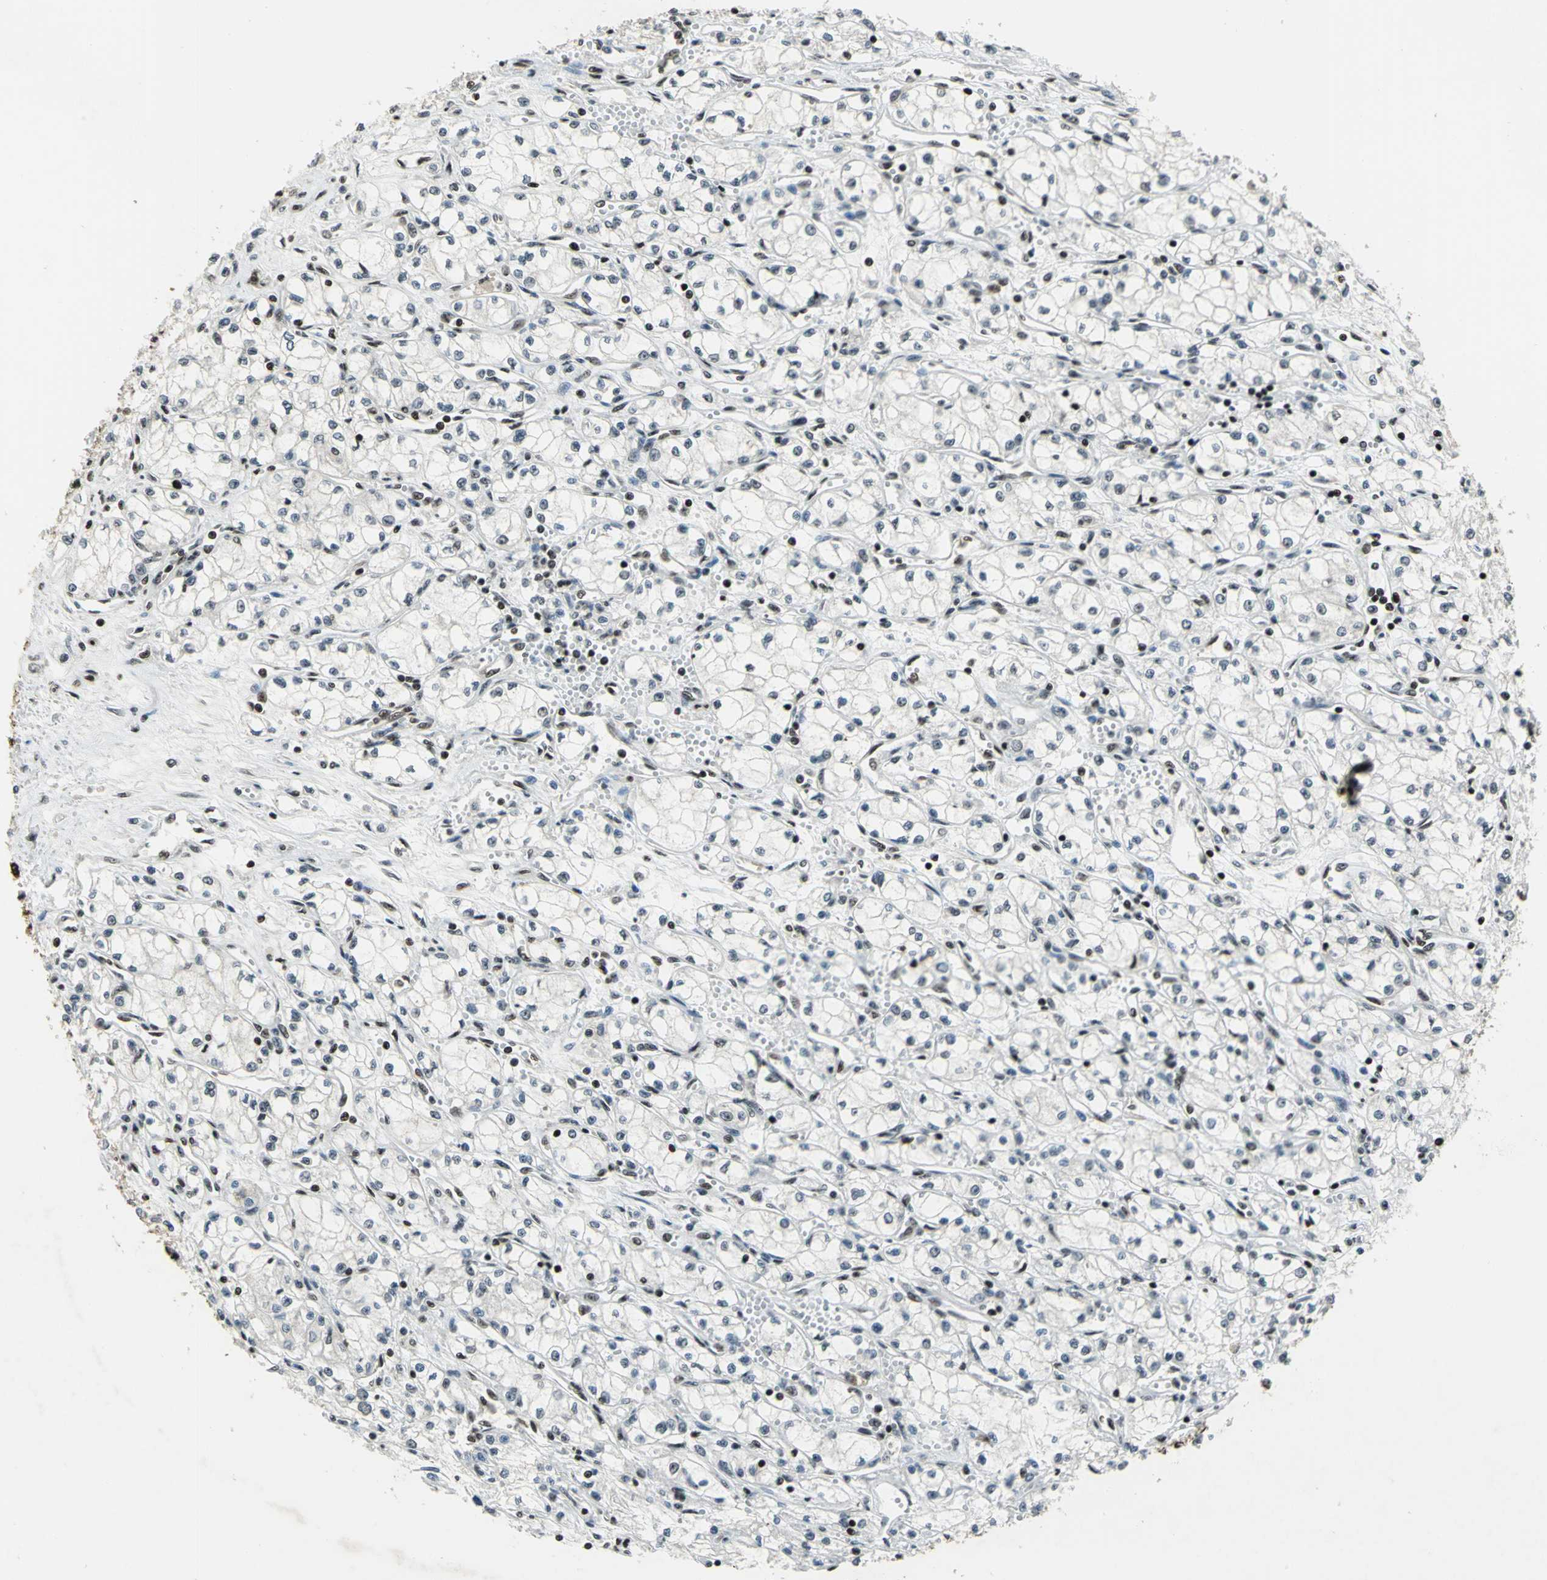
{"staining": {"intensity": "weak", "quantity": "<25%", "location": "nuclear"}, "tissue": "renal cancer", "cell_type": "Tumor cells", "image_type": "cancer", "snomed": [{"axis": "morphology", "description": "Normal tissue, NOS"}, {"axis": "morphology", "description": "Adenocarcinoma, NOS"}, {"axis": "topography", "description": "Kidney"}], "caption": "Micrograph shows no protein expression in tumor cells of renal adenocarcinoma tissue.", "gene": "UBTF", "patient": {"sex": "male", "age": 59}}